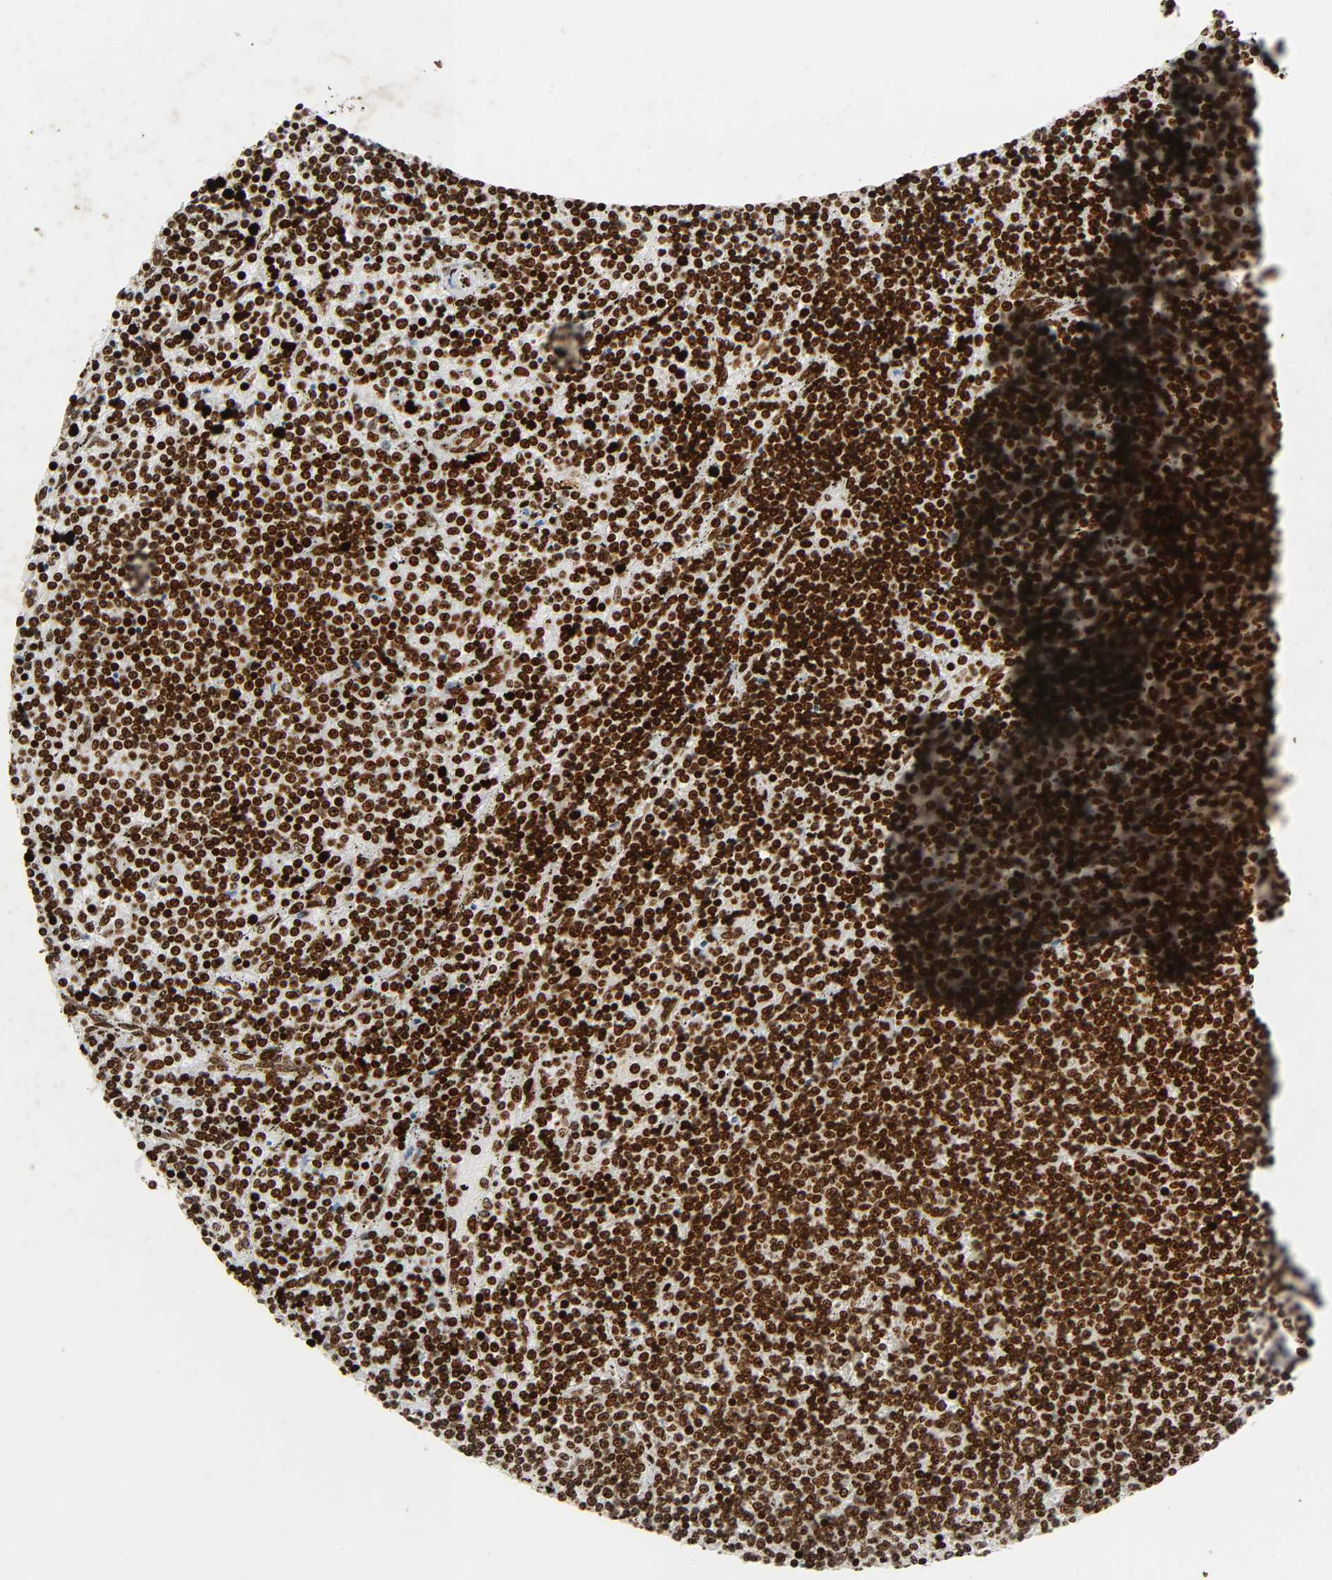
{"staining": {"intensity": "strong", "quantity": ">75%", "location": "nuclear"}, "tissue": "lymphoma", "cell_type": "Tumor cells", "image_type": "cancer", "snomed": [{"axis": "morphology", "description": "Malignant lymphoma, non-Hodgkin's type, Low grade"}, {"axis": "topography", "description": "Spleen"}], "caption": "Immunohistochemical staining of human lymphoma demonstrates high levels of strong nuclear protein positivity in about >75% of tumor cells.", "gene": "RXRA", "patient": {"sex": "female", "age": 50}}